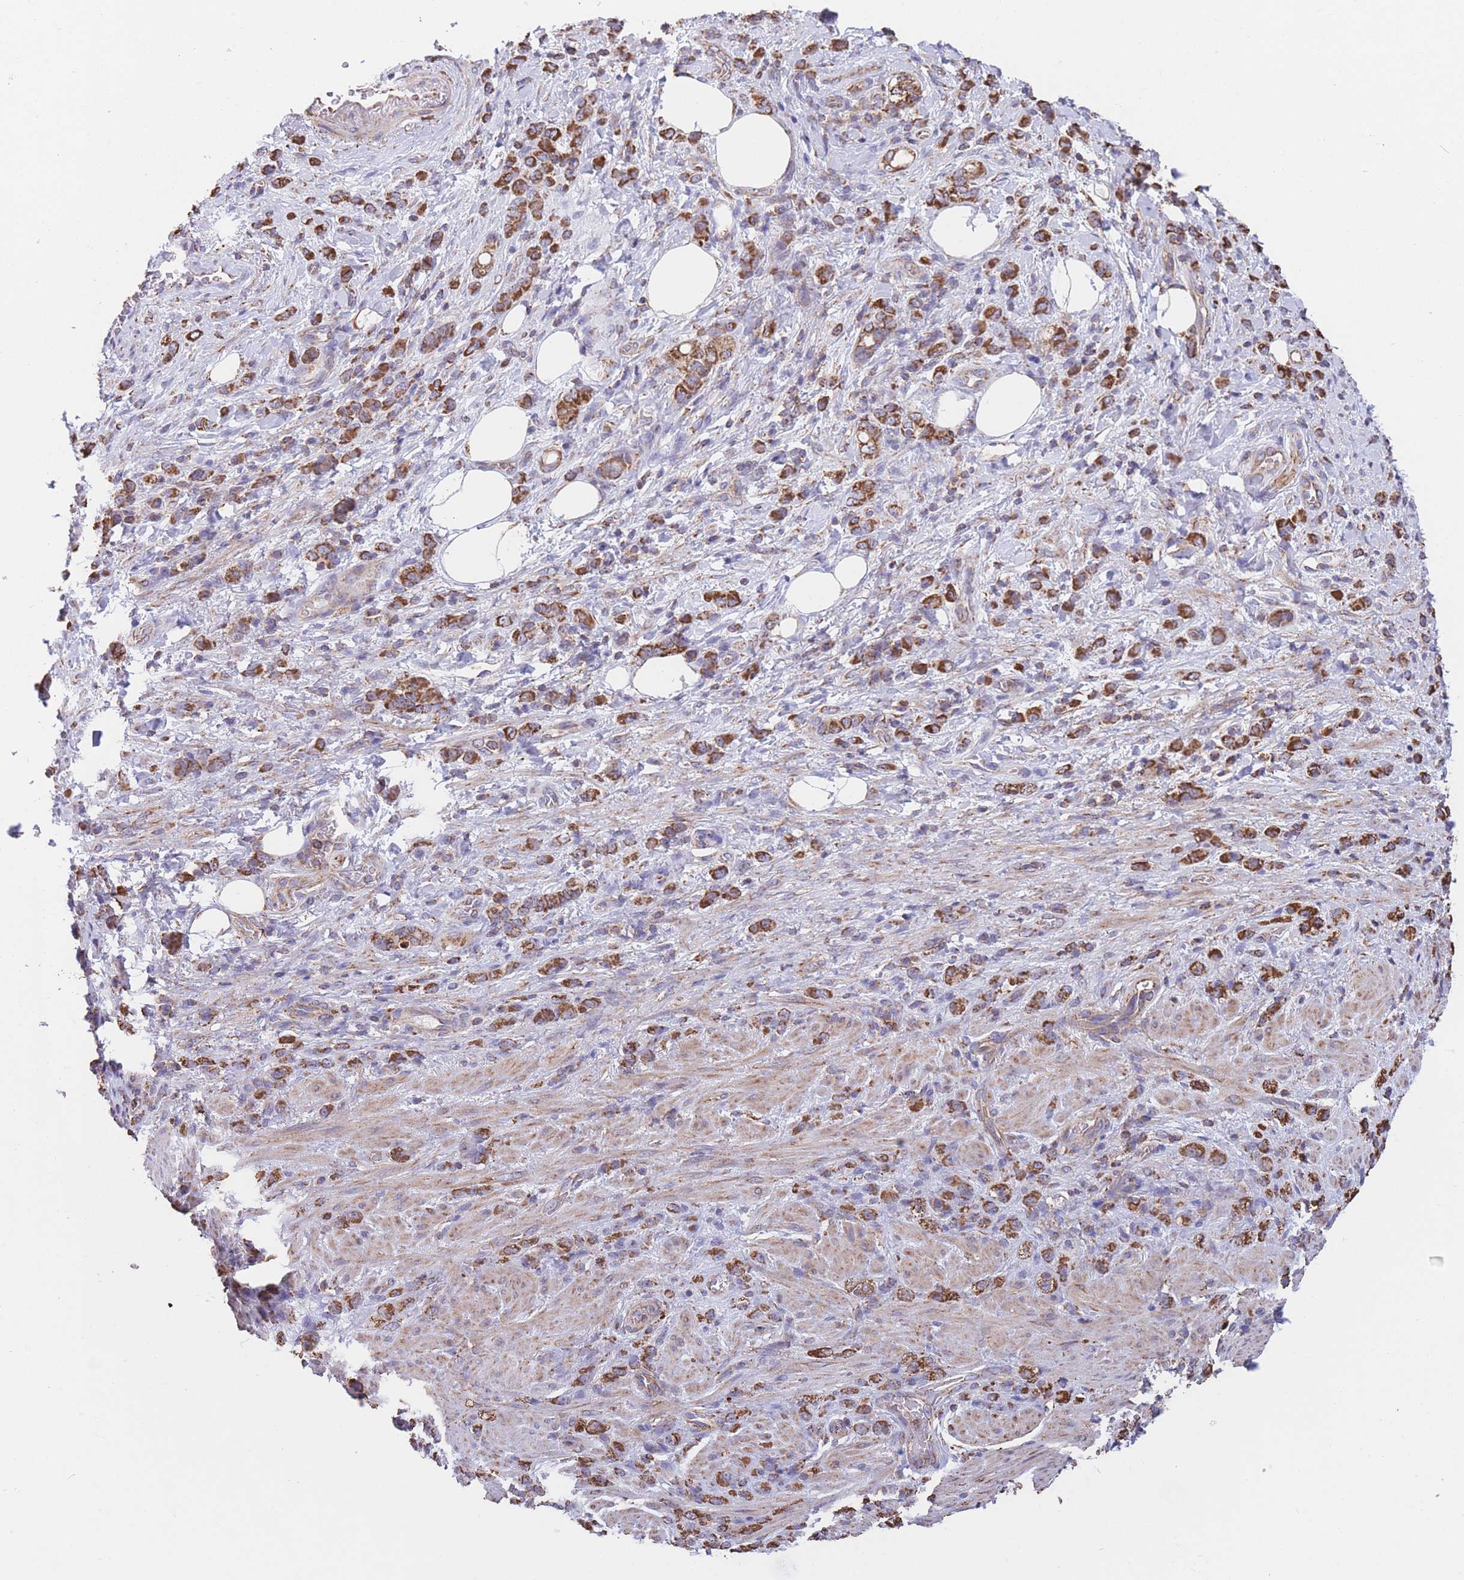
{"staining": {"intensity": "strong", "quantity": ">75%", "location": "cytoplasmic/membranous"}, "tissue": "stomach cancer", "cell_type": "Tumor cells", "image_type": "cancer", "snomed": [{"axis": "morphology", "description": "Adenocarcinoma, NOS"}, {"axis": "topography", "description": "Stomach"}], "caption": "Stomach cancer (adenocarcinoma) stained for a protein exhibits strong cytoplasmic/membranous positivity in tumor cells.", "gene": "FKBP8", "patient": {"sex": "male", "age": 77}}